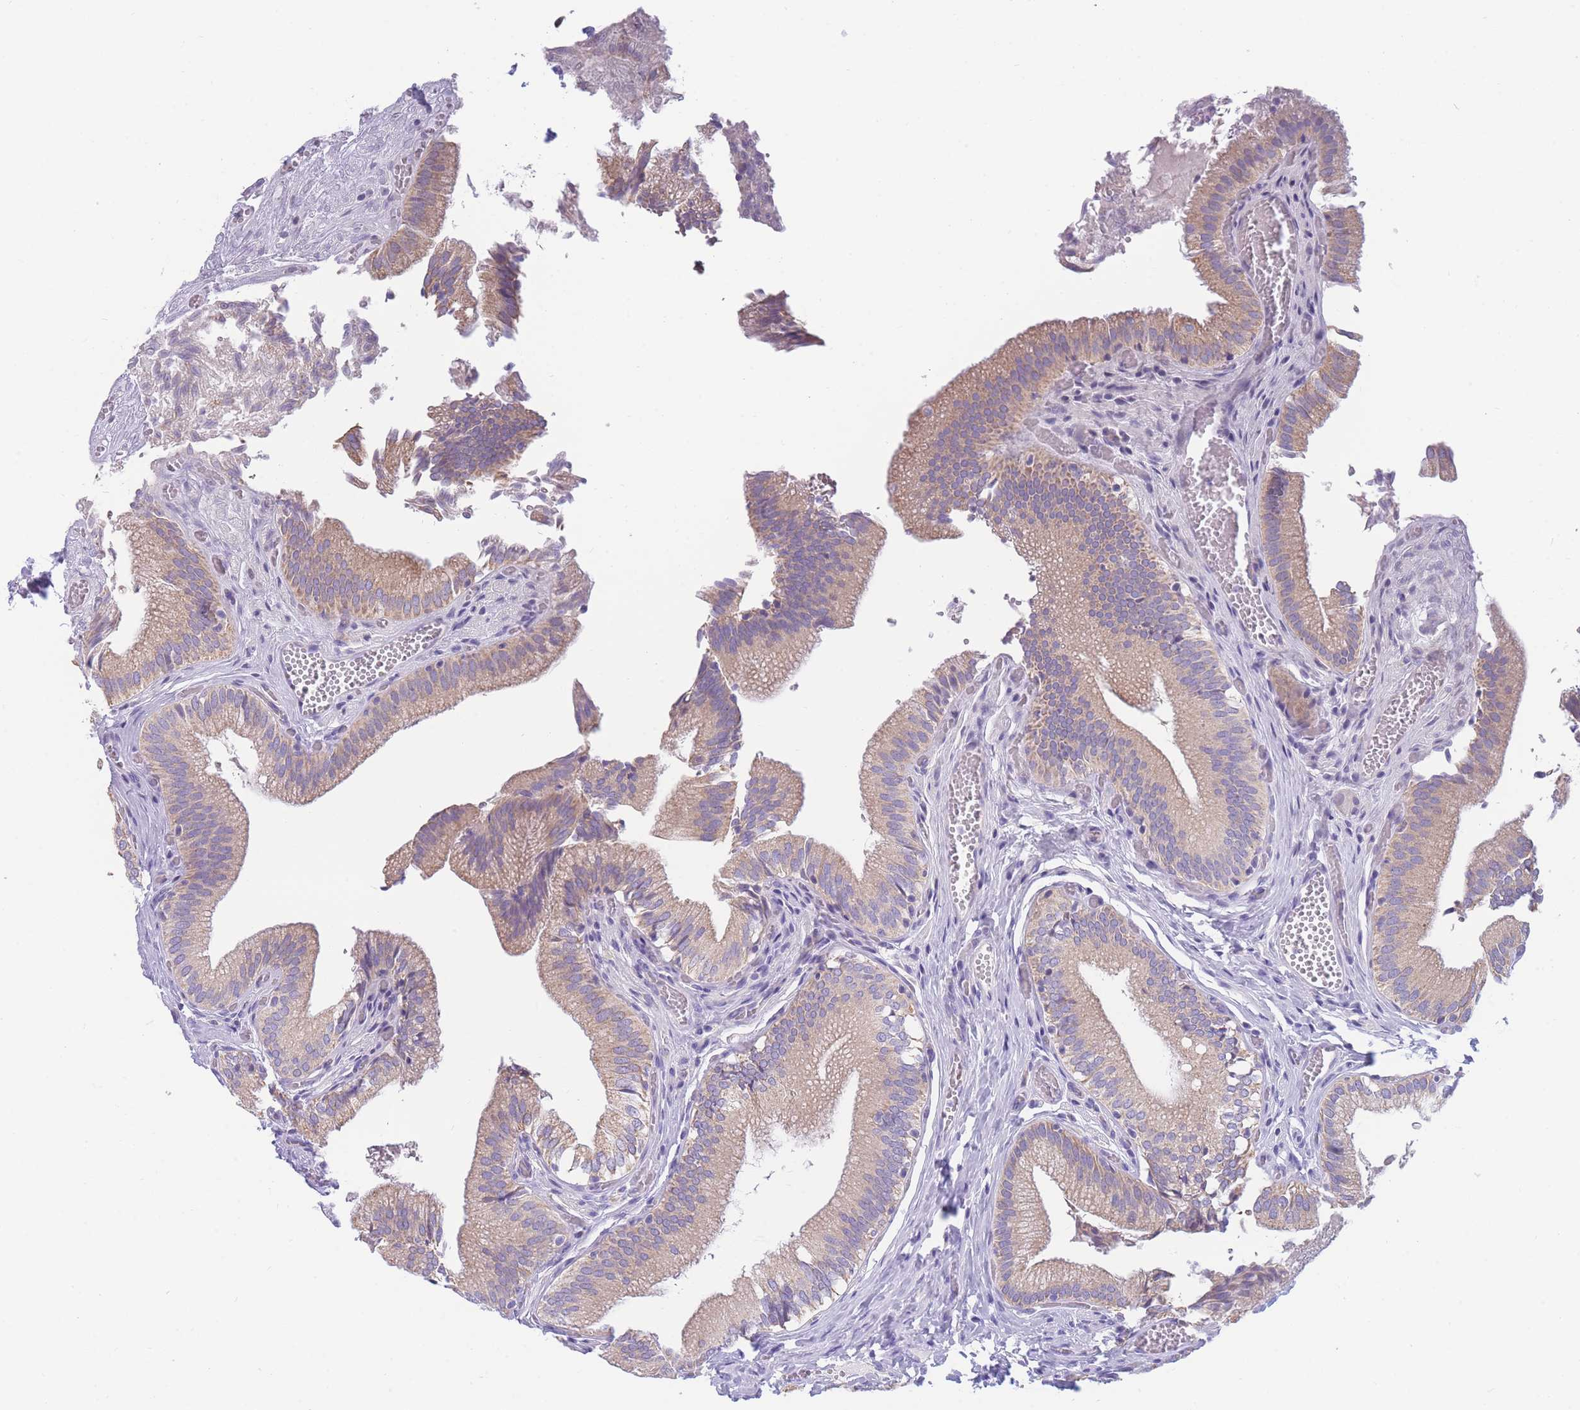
{"staining": {"intensity": "moderate", "quantity": ">75%", "location": "cytoplasmic/membranous"}, "tissue": "gallbladder", "cell_type": "Glandular cells", "image_type": "normal", "snomed": [{"axis": "morphology", "description": "Normal tissue, NOS"}, {"axis": "topography", "description": "Gallbladder"}, {"axis": "topography", "description": "Peripheral nerve tissue"}], "caption": "About >75% of glandular cells in normal human gallbladder exhibit moderate cytoplasmic/membranous protein positivity as visualized by brown immunohistochemical staining.", "gene": "DHRS11", "patient": {"sex": "male", "age": 17}}